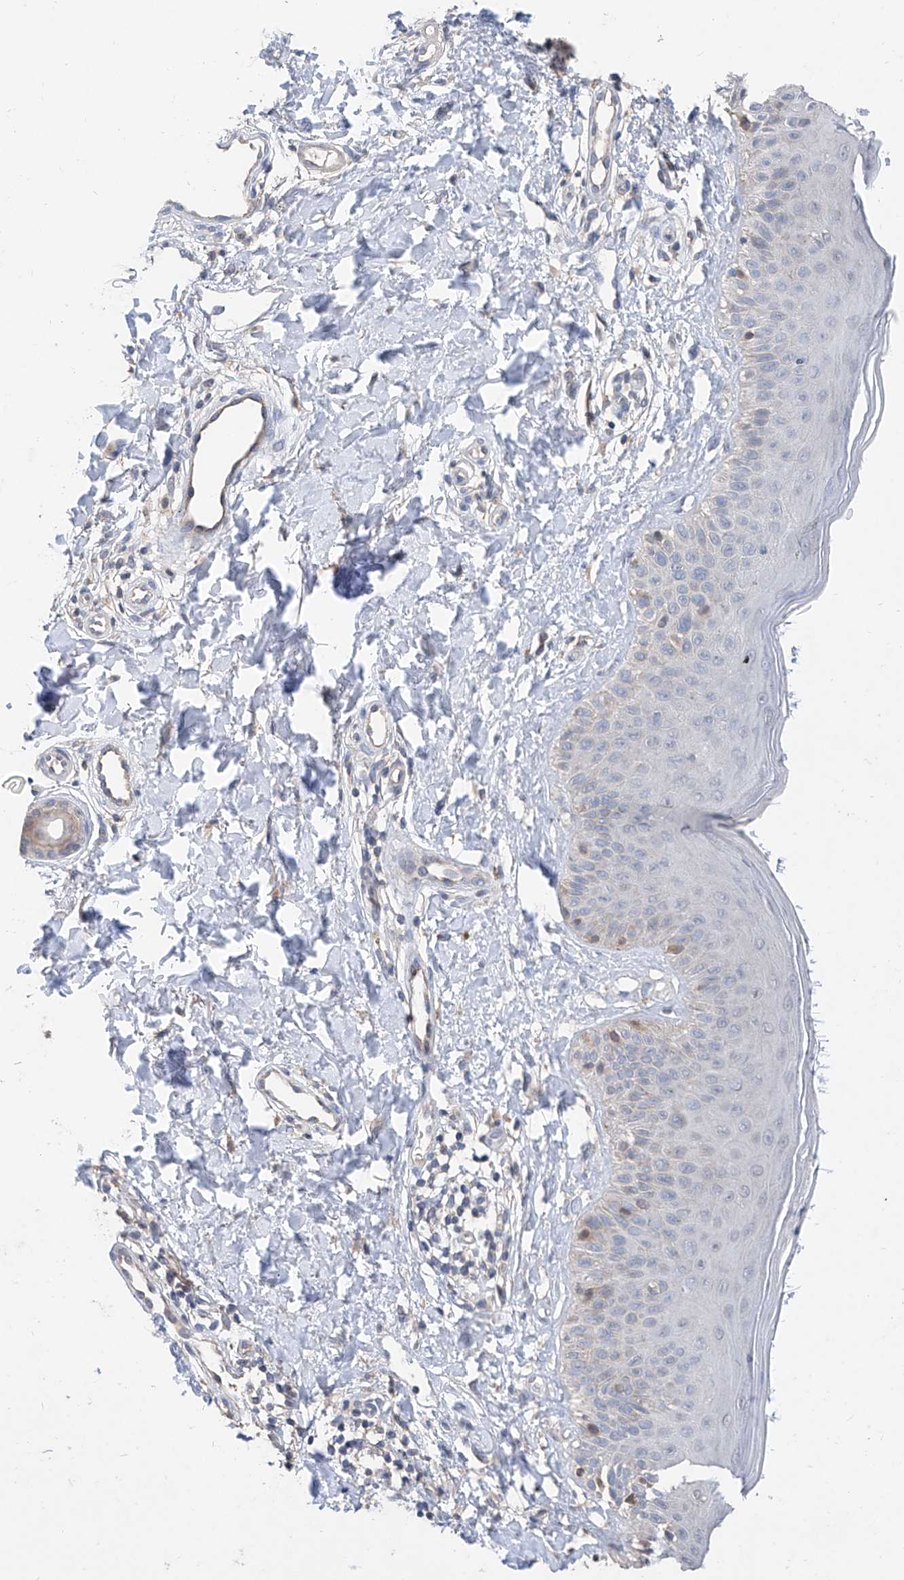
{"staining": {"intensity": "negative", "quantity": "none", "location": "none"}, "tissue": "skin", "cell_type": "Fibroblasts", "image_type": "normal", "snomed": [{"axis": "morphology", "description": "Normal tissue, NOS"}, {"axis": "topography", "description": "Skin"}], "caption": "There is no significant expression in fibroblasts of skin. (DAB IHC with hematoxylin counter stain).", "gene": "FUCA2", "patient": {"sex": "male", "age": 52}}